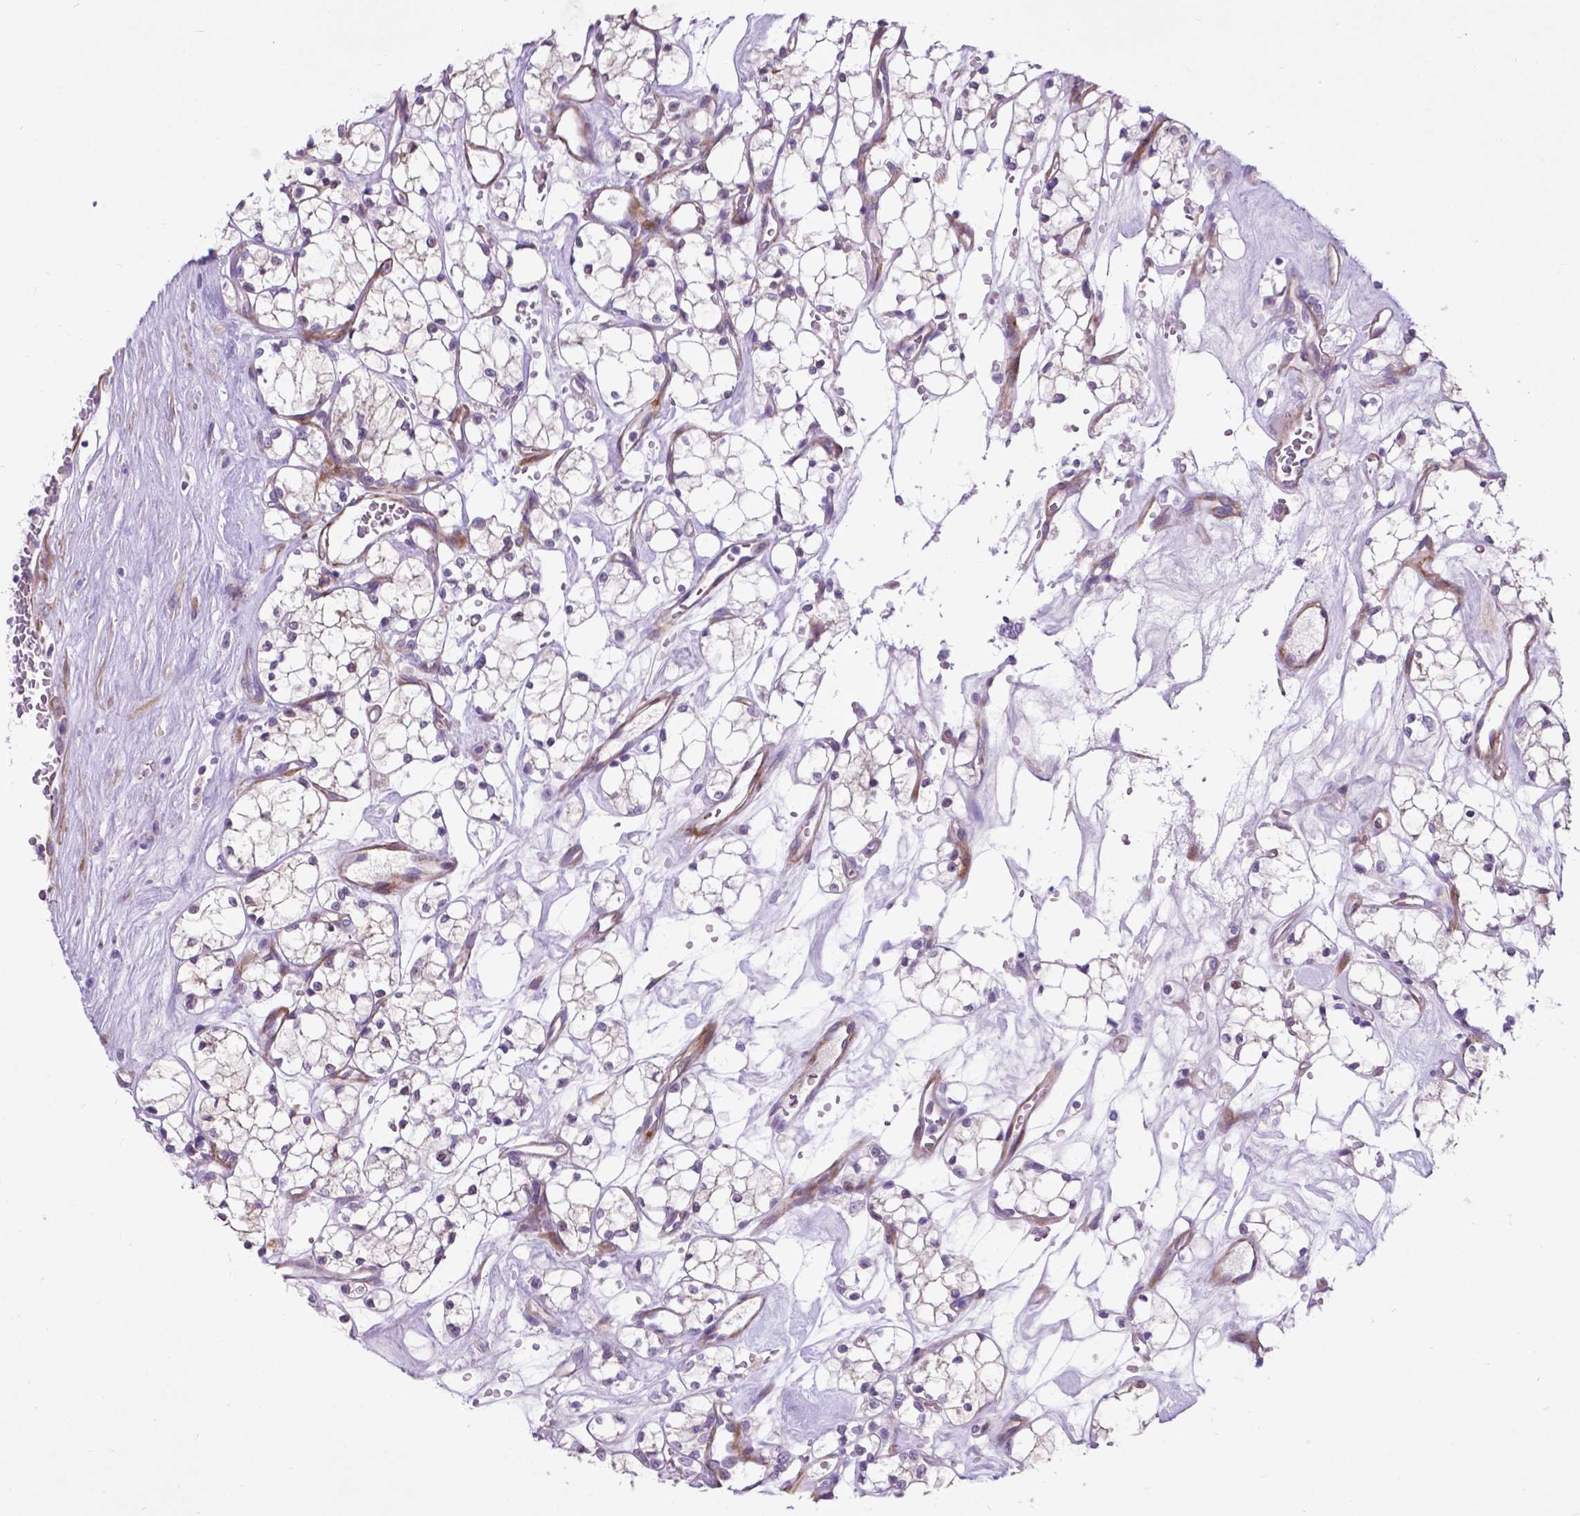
{"staining": {"intensity": "negative", "quantity": "none", "location": "none"}, "tissue": "renal cancer", "cell_type": "Tumor cells", "image_type": "cancer", "snomed": [{"axis": "morphology", "description": "Adenocarcinoma, NOS"}, {"axis": "topography", "description": "Kidney"}], "caption": "Tumor cells are negative for protein expression in human adenocarcinoma (renal).", "gene": "PFKFB4", "patient": {"sex": "female", "age": 69}}